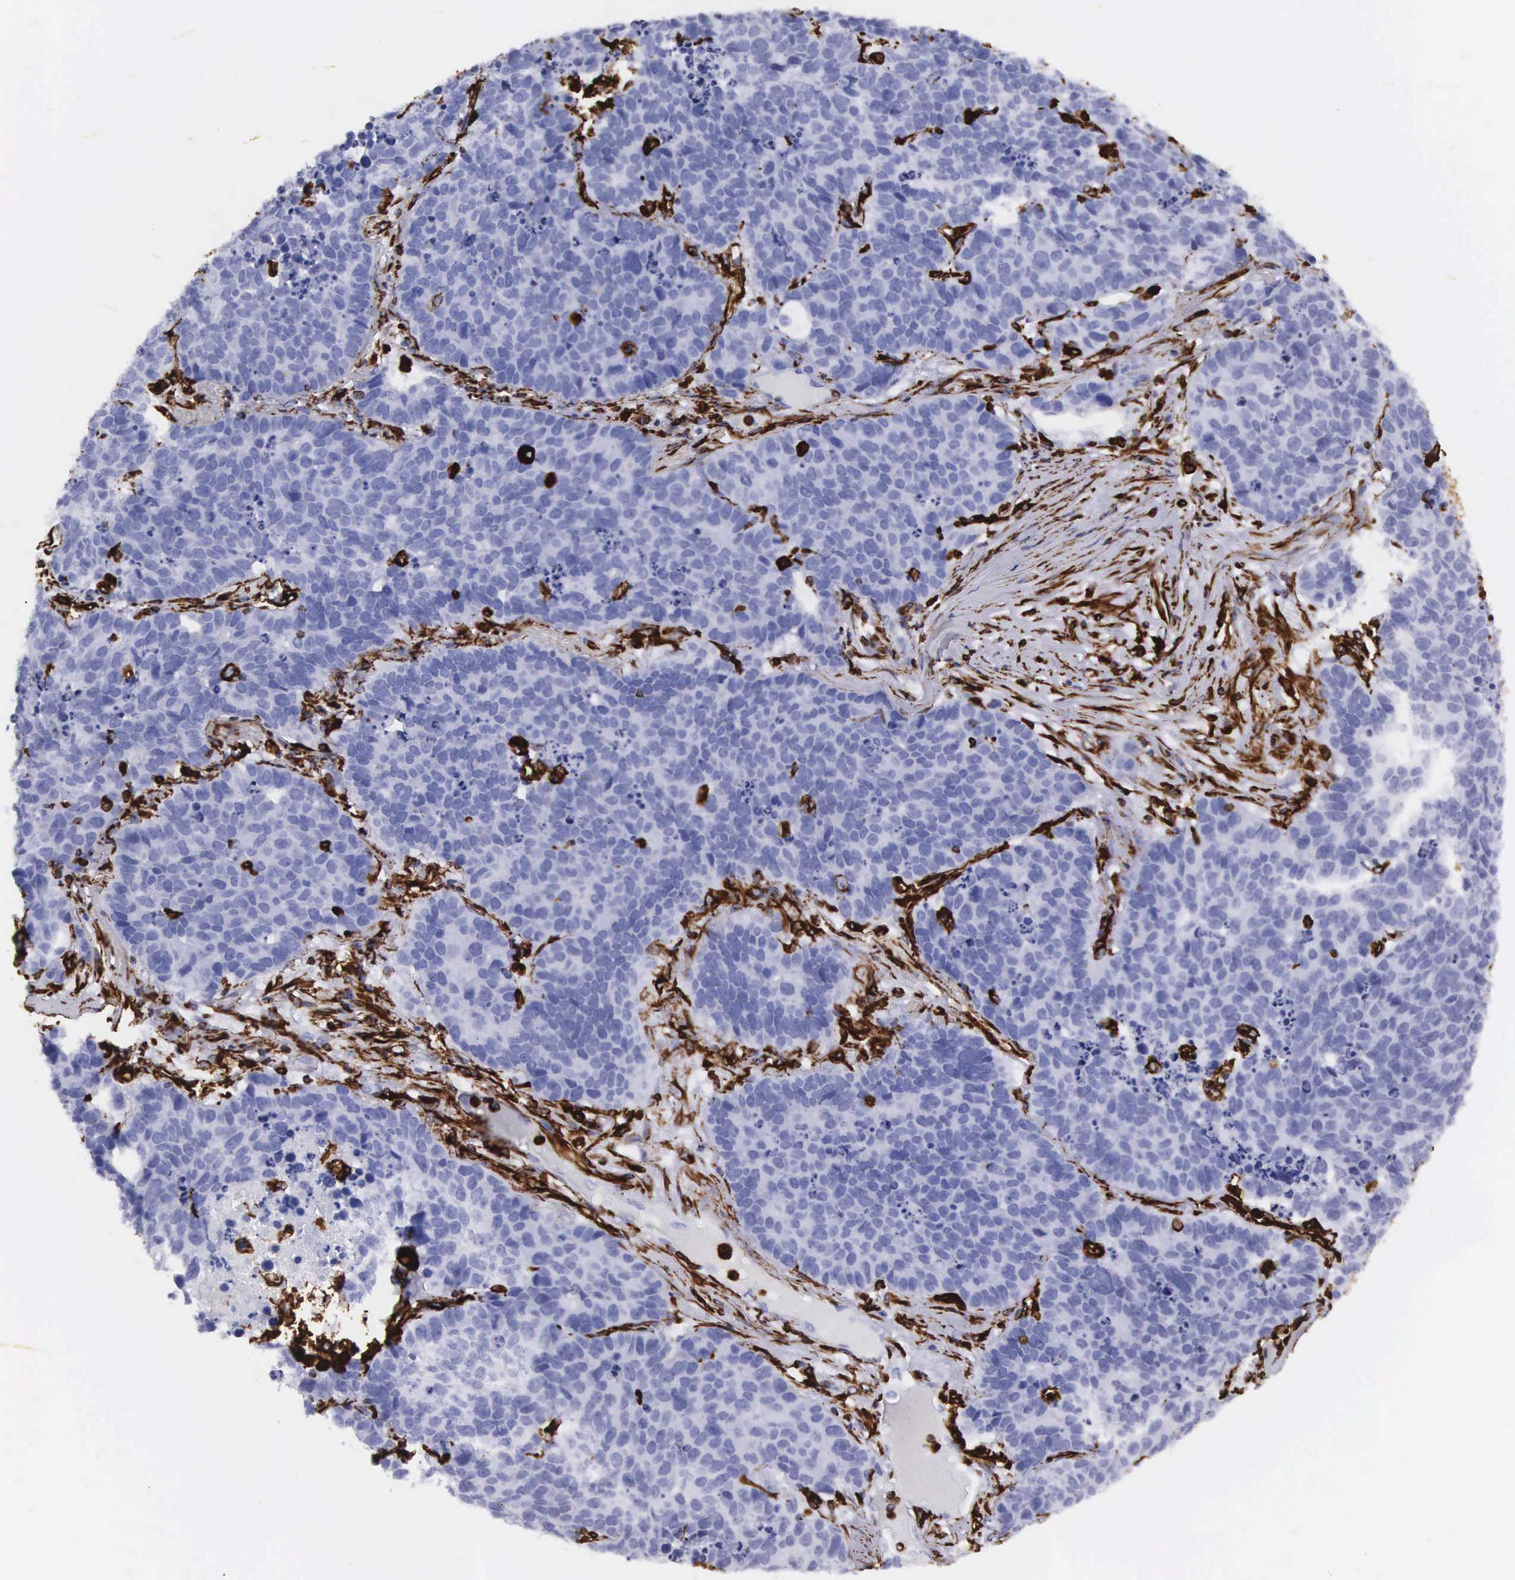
{"staining": {"intensity": "strong", "quantity": "<25%", "location": "cytoplasmic/membranous"}, "tissue": "lung cancer", "cell_type": "Tumor cells", "image_type": "cancer", "snomed": [{"axis": "morphology", "description": "Carcinoid, malignant, NOS"}, {"axis": "topography", "description": "Lung"}], "caption": "This micrograph shows malignant carcinoid (lung) stained with immunohistochemistry (IHC) to label a protein in brown. The cytoplasmic/membranous of tumor cells show strong positivity for the protein. Nuclei are counter-stained blue.", "gene": "VIM", "patient": {"sex": "male", "age": 60}}